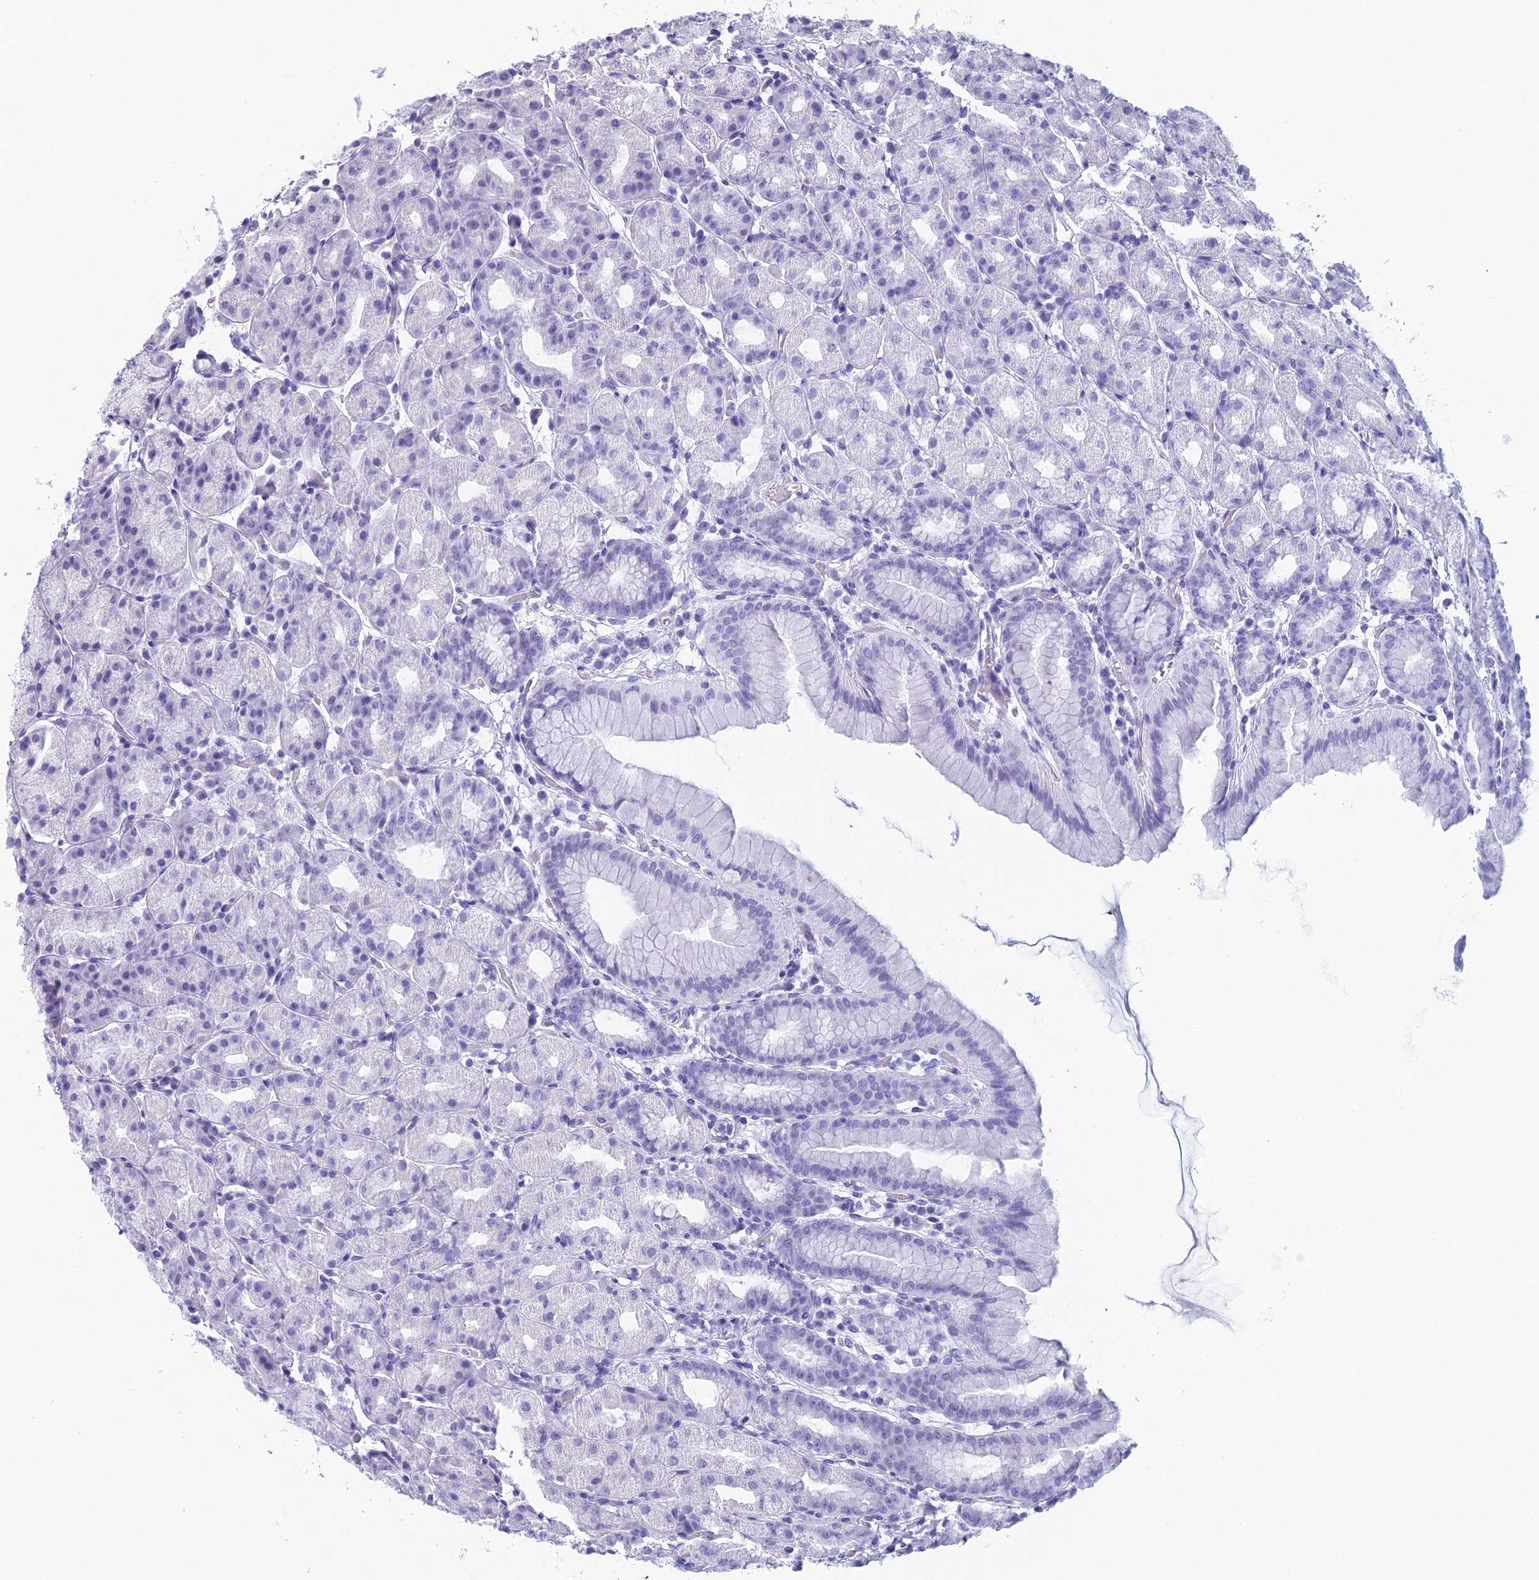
{"staining": {"intensity": "negative", "quantity": "none", "location": "none"}, "tissue": "stomach", "cell_type": "Glandular cells", "image_type": "normal", "snomed": [{"axis": "morphology", "description": "Normal tissue, NOS"}, {"axis": "topography", "description": "Stomach, upper"}], "caption": "High power microscopy photomicrograph of an IHC photomicrograph of normal stomach, revealing no significant positivity in glandular cells.", "gene": "NOC2L", "patient": {"sex": "male", "age": 68}}